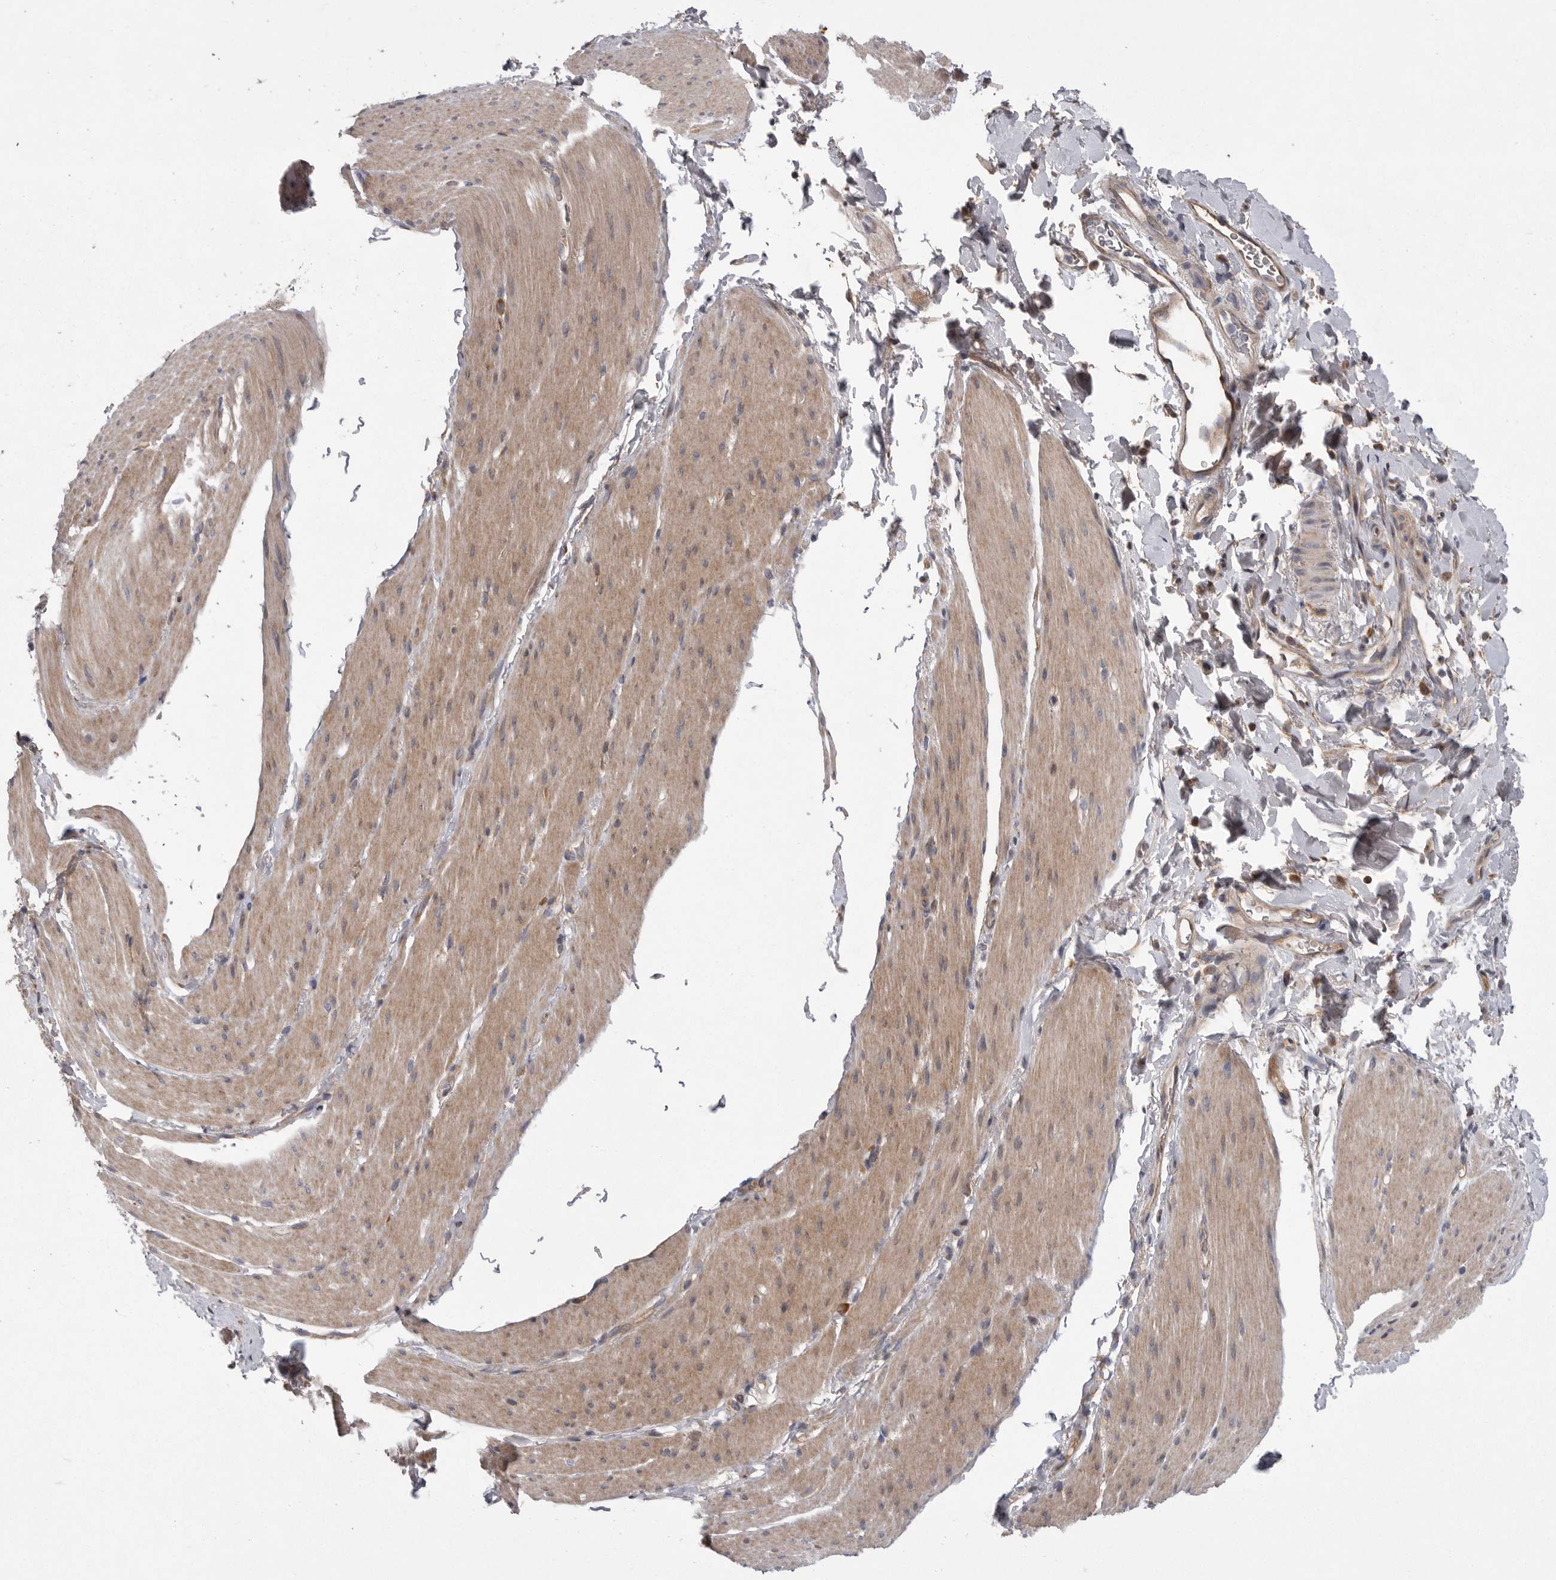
{"staining": {"intensity": "moderate", "quantity": "25%-75%", "location": "cytoplasmic/membranous"}, "tissue": "smooth muscle", "cell_type": "Smooth muscle cells", "image_type": "normal", "snomed": [{"axis": "morphology", "description": "Normal tissue, NOS"}, {"axis": "topography", "description": "Smooth muscle"}, {"axis": "topography", "description": "Small intestine"}], "caption": "Approximately 25%-75% of smooth muscle cells in benign human smooth muscle exhibit moderate cytoplasmic/membranous protein positivity as visualized by brown immunohistochemical staining.", "gene": "CRP", "patient": {"sex": "female", "age": 84}}